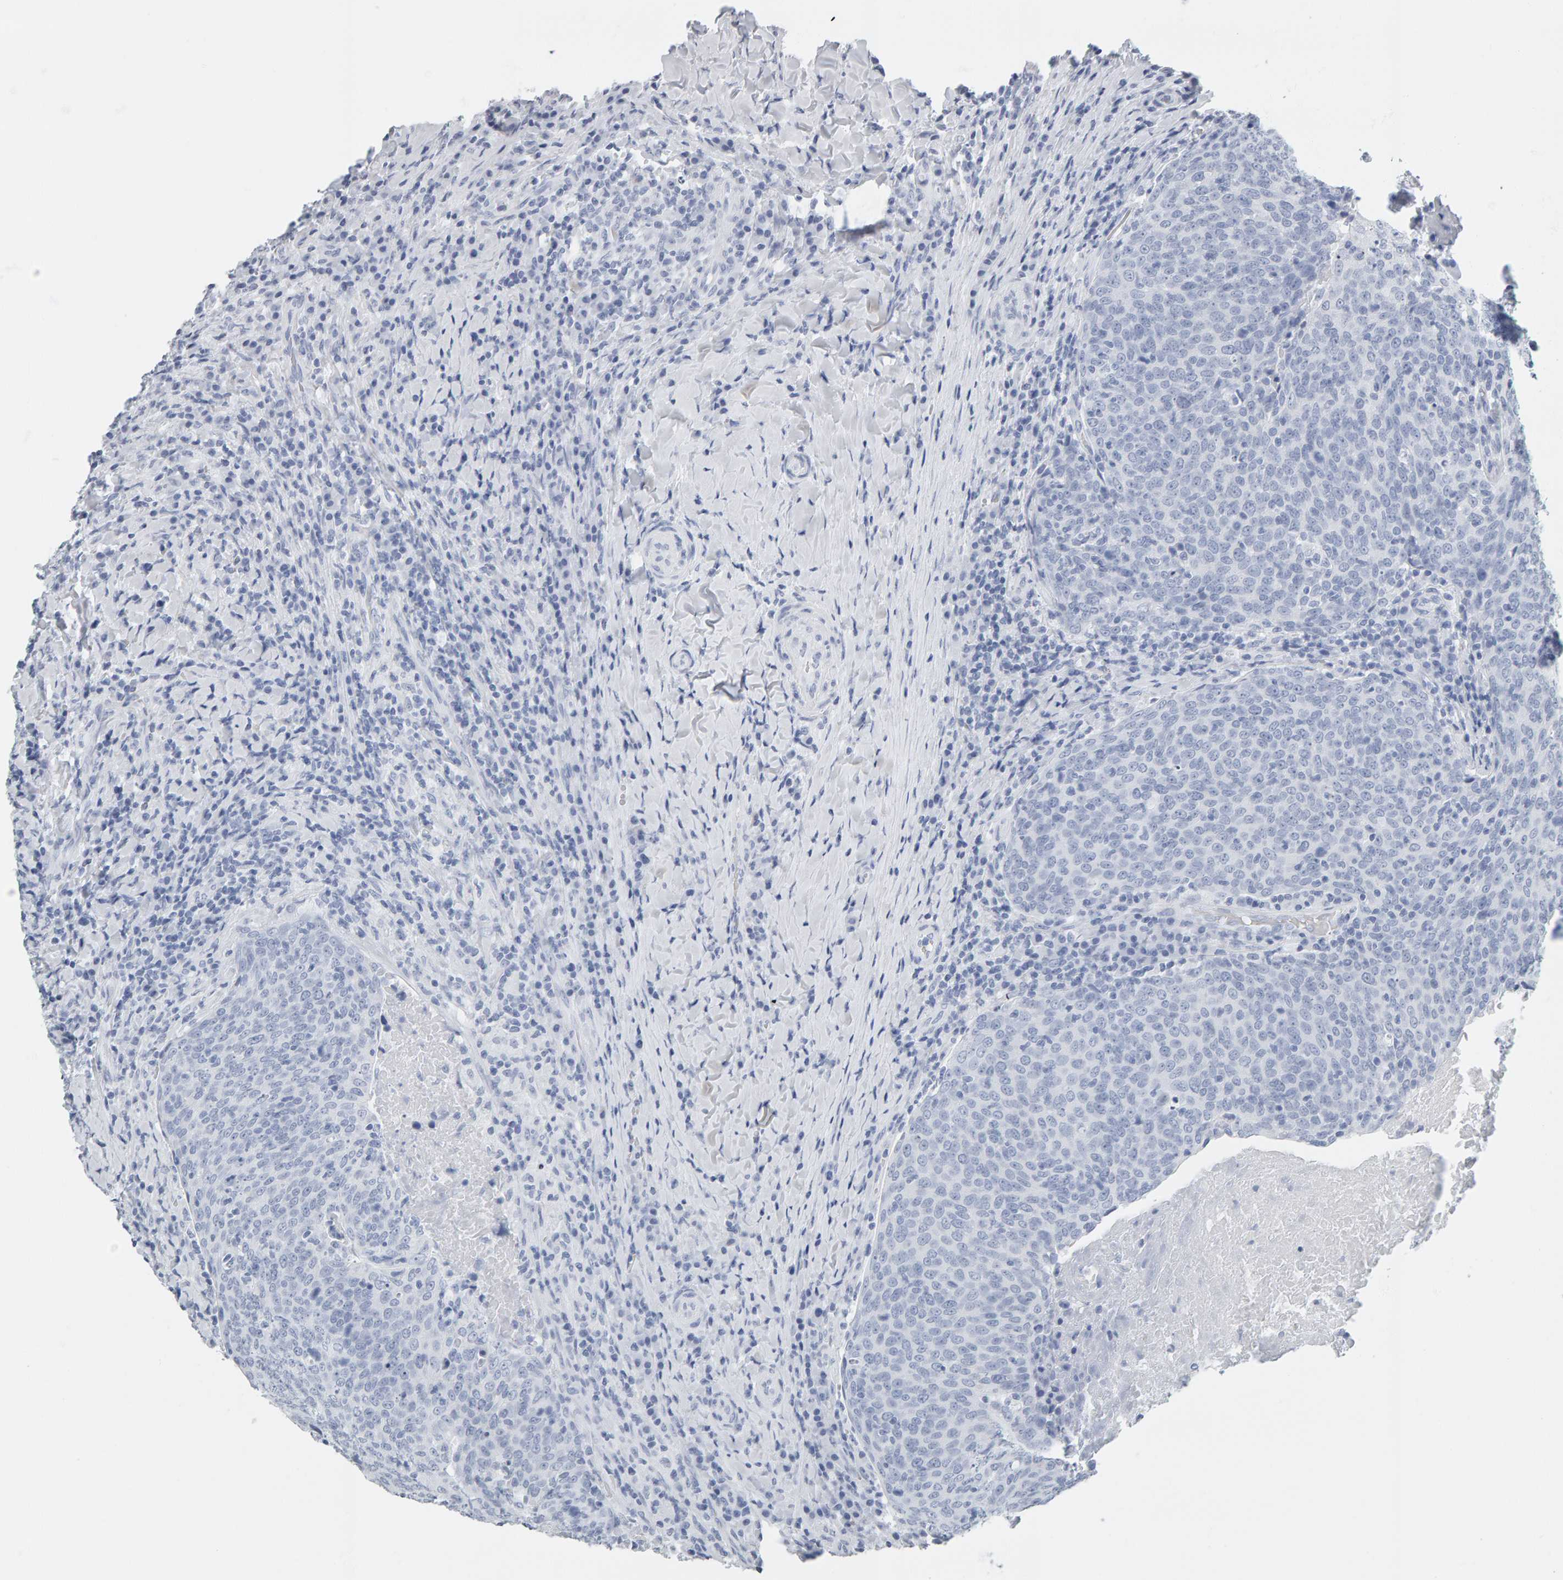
{"staining": {"intensity": "negative", "quantity": "none", "location": "none"}, "tissue": "head and neck cancer", "cell_type": "Tumor cells", "image_type": "cancer", "snomed": [{"axis": "morphology", "description": "Squamous cell carcinoma, NOS"}, {"axis": "morphology", "description": "Squamous cell carcinoma, metastatic, NOS"}, {"axis": "topography", "description": "Lymph node"}, {"axis": "topography", "description": "Head-Neck"}], "caption": "This is an IHC micrograph of human head and neck cancer. There is no expression in tumor cells.", "gene": "SPACA3", "patient": {"sex": "male", "age": 62}}